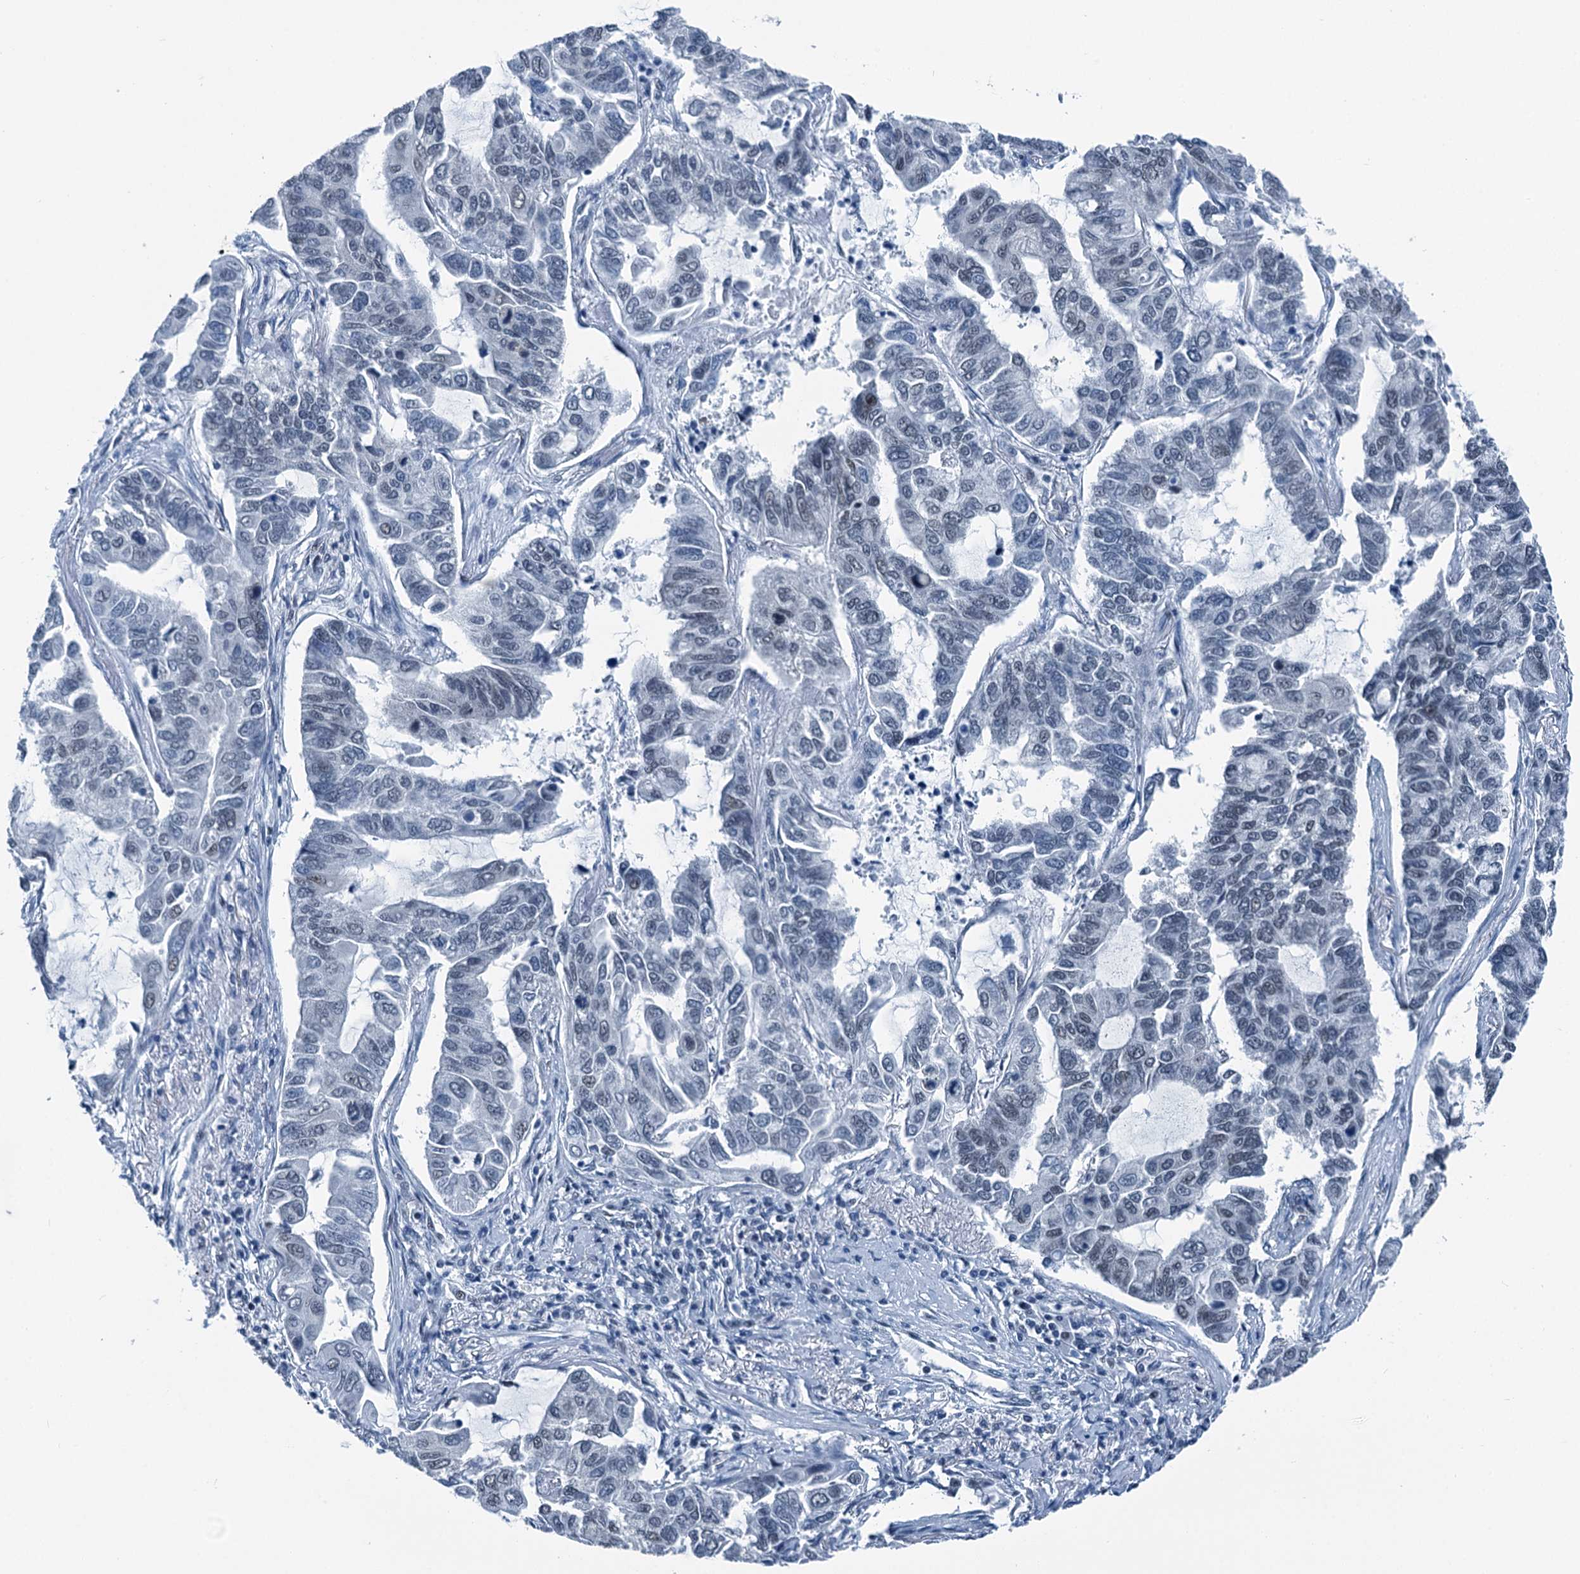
{"staining": {"intensity": "negative", "quantity": "none", "location": "none"}, "tissue": "lung cancer", "cell_type": "Tumor cells", "image_type": "cancer", "snomed": [{"axis": "morphology", "description": "Adenocarcinoma, NOS"}, {"axis": "topography", "description": "Lung"}], "caption": "There is no significant staining in tumor cells of lung cancer.", "gene": "TRPT1", "patient": {"sex": "male", "age": 64}}